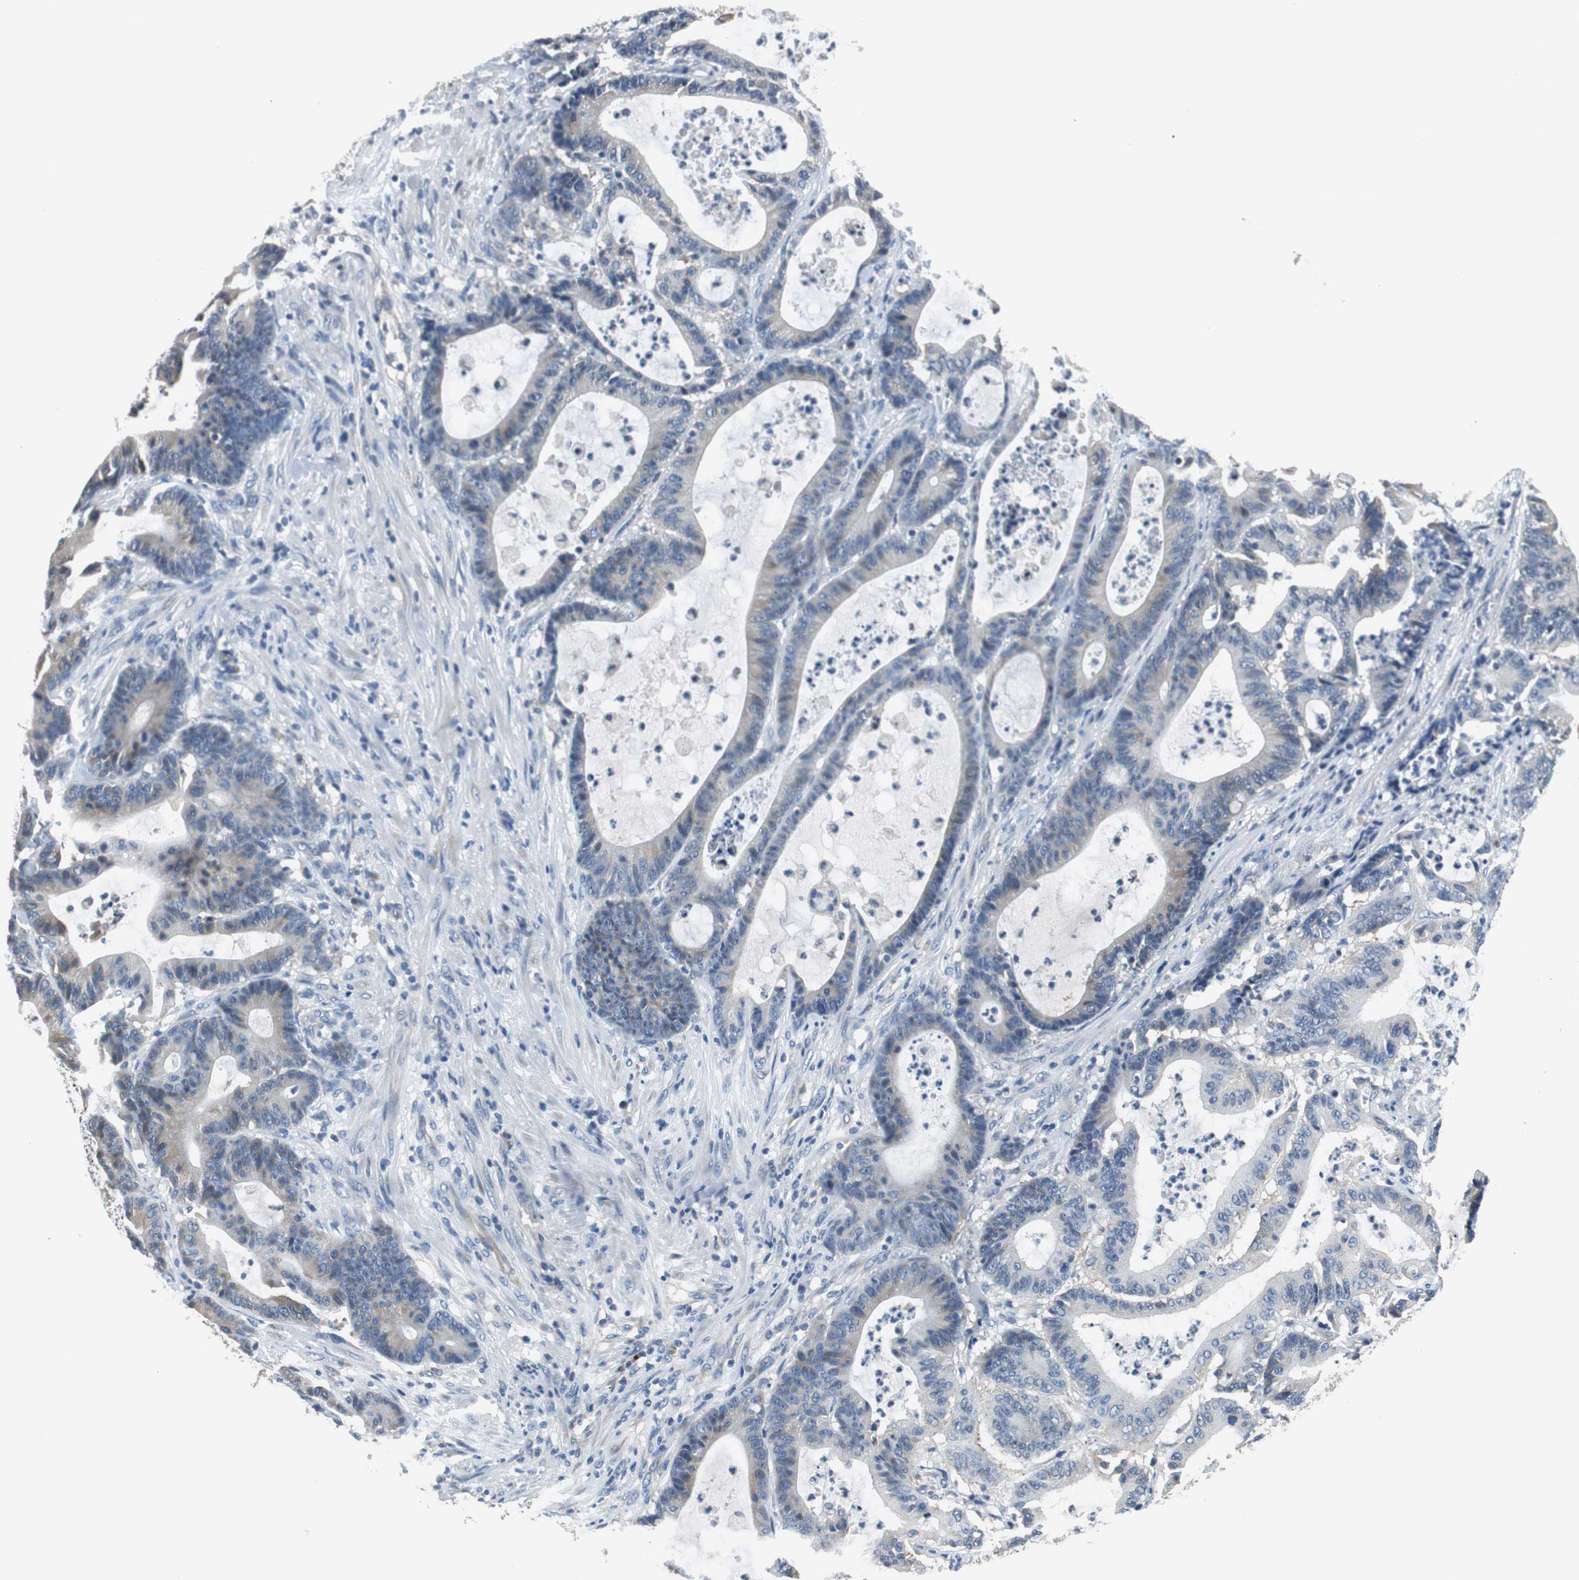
{"staining": {"intensity": "weak", "quantity": "<25%", "location": "cytoplasmic/membranous"}, "tissue": "colorectal cancer", "cell_type": "Tumor cells", "image_type": "cancer", "snomed": [{"axis": "morphology", "description": "Adenocarcinoma, NOS"}, {"axis": "topography", "description": "Colon"}], "caption": "Immunohistochemistry (IHC) micrograph of human colorectal adenocarcinoma stained for a protein (brown), which exhibits no positivity in tumor cells. Brightfield microscopy of immunohistochemistry stained with DAB (brown) and hematoxylin (blue), captured at high magnification.", "gene": "MTIF2", "patient": {"sex": "female", "age": 84}}